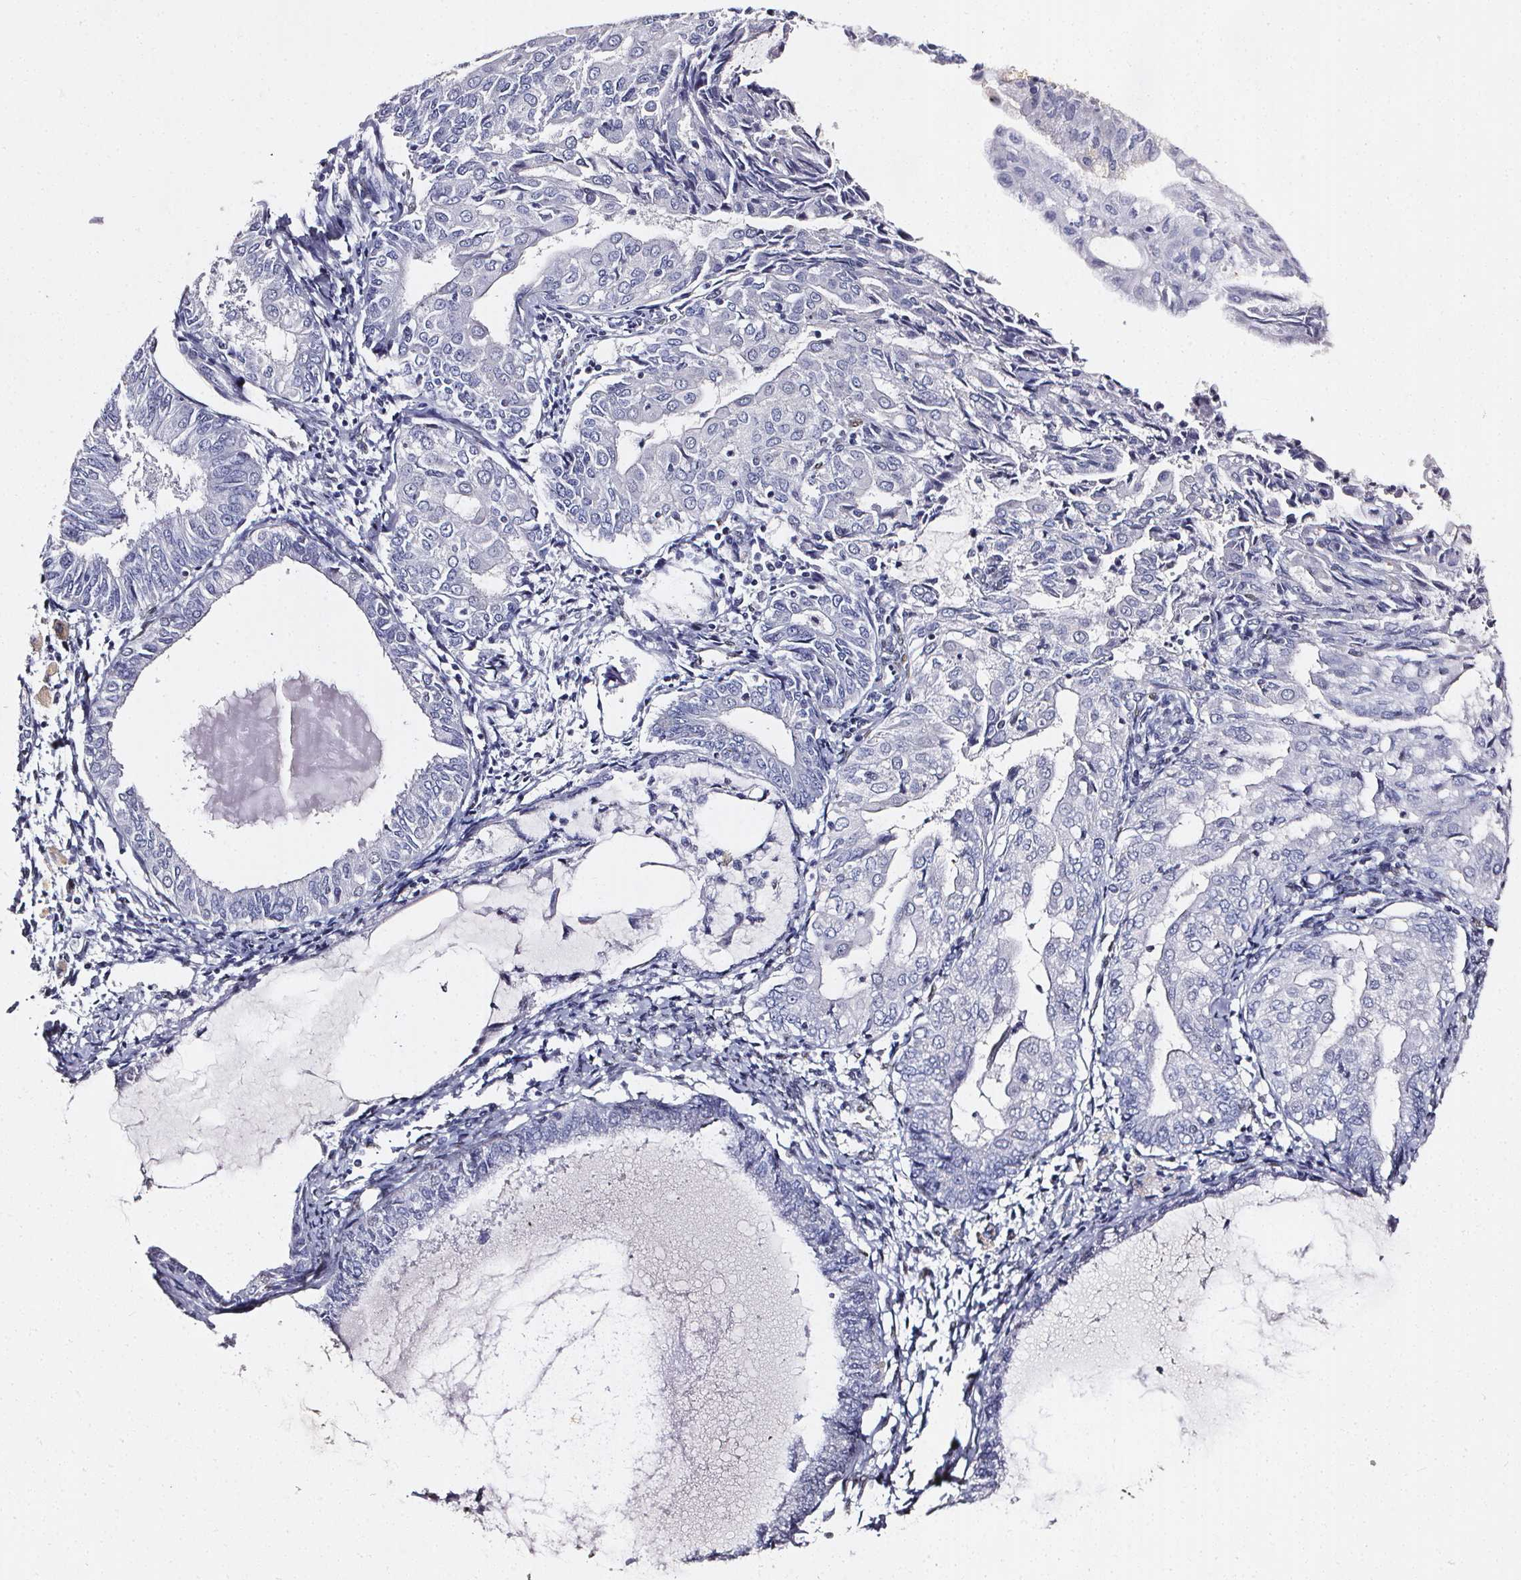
{"staining": {"intensity": "negative", "quantity": "none", "location": "none"}, "tissue": "endometrial cancer", "cell_type": "Tumor cells", "image_type": "cancer", "snomed": [{"axis": "morphology", "description": "Adenocarcinoma, NOS"}, {"axis": "topography", "description": "Endometrium"}], "caption": "This is an IHC histopathology image of endometrial adenocarcinoma. There is no positivity in tumor cells.", "gene": "GP6", "patient": {"sex": "female", "age": 68}}